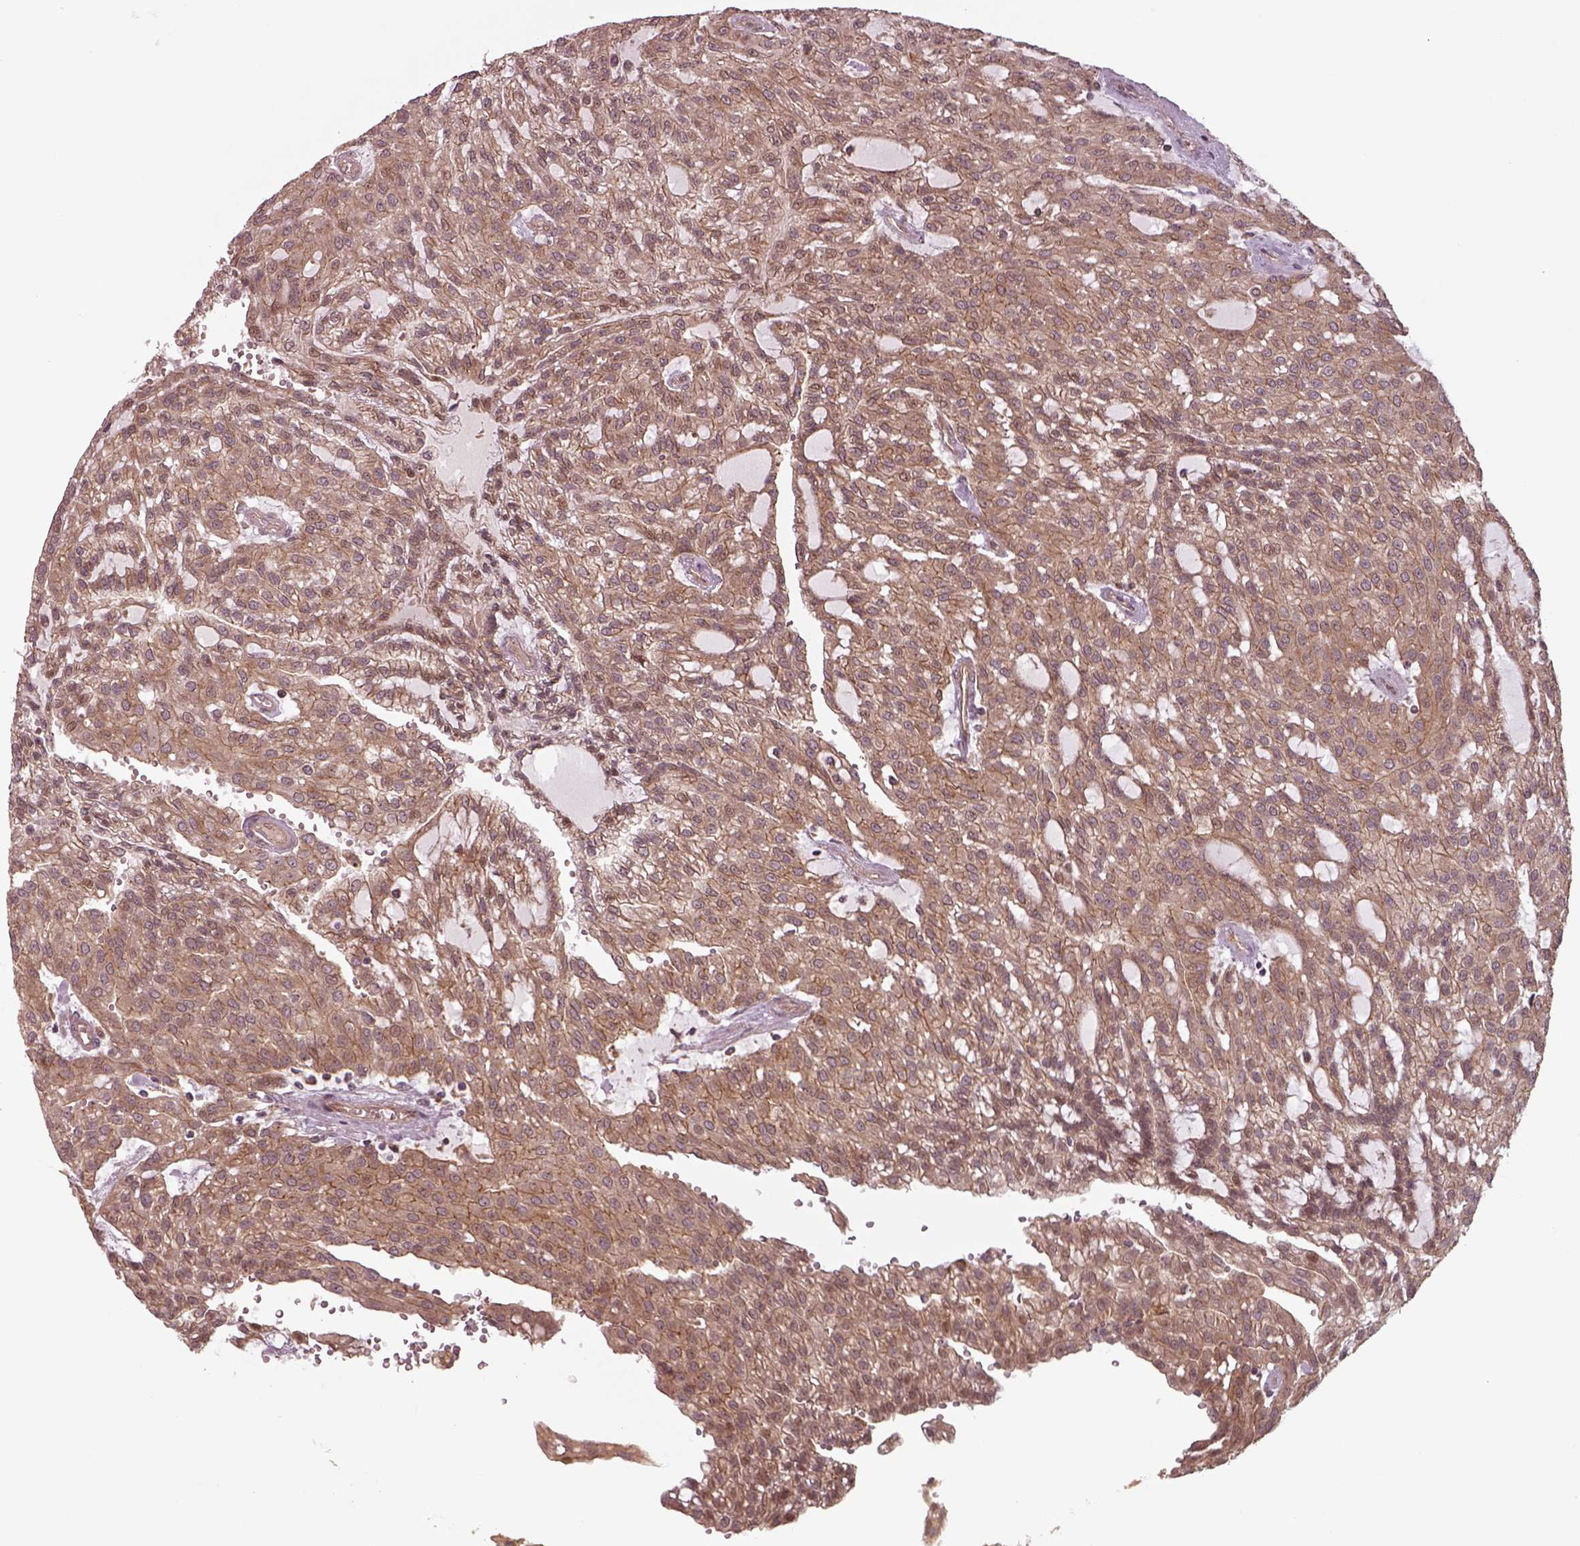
{"staining": {"intensity": "moderate", "quantity": ">75%", "location": "cytoplasmic/membranous"}, "tissue": "renal cancer", "cell_type": "Tumor cells", "image_type": "cancer", "snomed": [{"axis": "morphology", "description": "Adenocarcinoma, NOS"}, {"axis": "topography", "description": "Kidney"}], "caption": "IHC (DAB) staining of human adenocarcinoma (renal) displays moderate cytoplasmic/membranous protein staining in about >75% of tumor cells.", "gene": "CHMP3", "patient": {"sex": "male", "age": 63}}